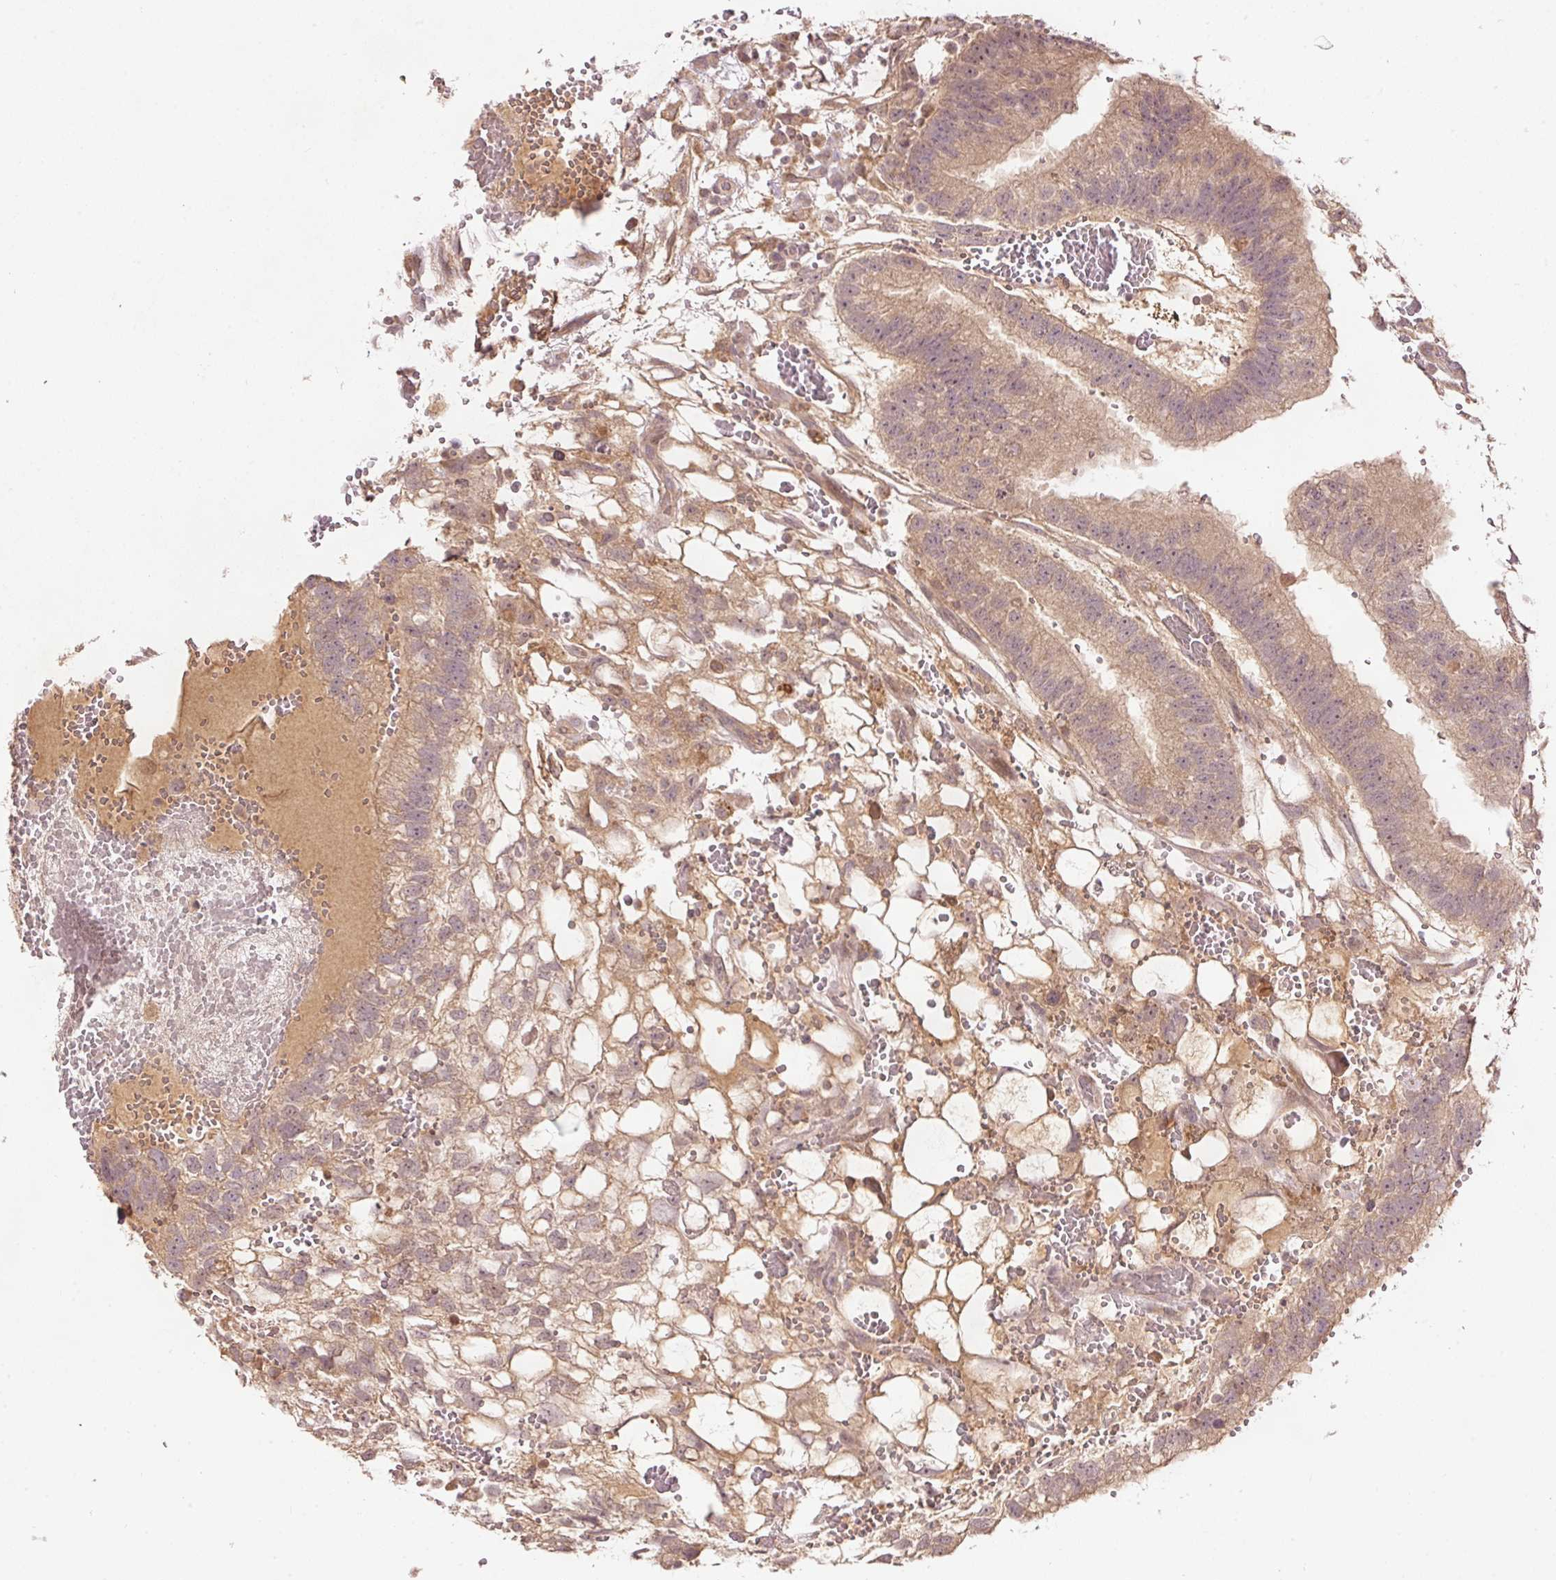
{"staining": {"intensity": "moderate", "quantity": ">75%", "location": "cytoplasmic/membranous"}, "tissue": "testis cancer", "cell_type": "Tumor cells", "image_type": "cancer", "snomed": [{"axis": "morphology", "description": "Normal tissue, NOS"}, {"axis": "morphology", "description": "Carcinoma, Embryonal, NOS"}, {"axis": "topography", "description": "Testis"}], "caption": "Protein positivity by immunohistochemistry (IHC) reveals moderate cytoplasmic/membranous expression in about >75% of tumor cells in testis cancer (embryonal carcinoma).", "gene": "PCDHB1", "patient": {"sex": "male", "age": 32}}